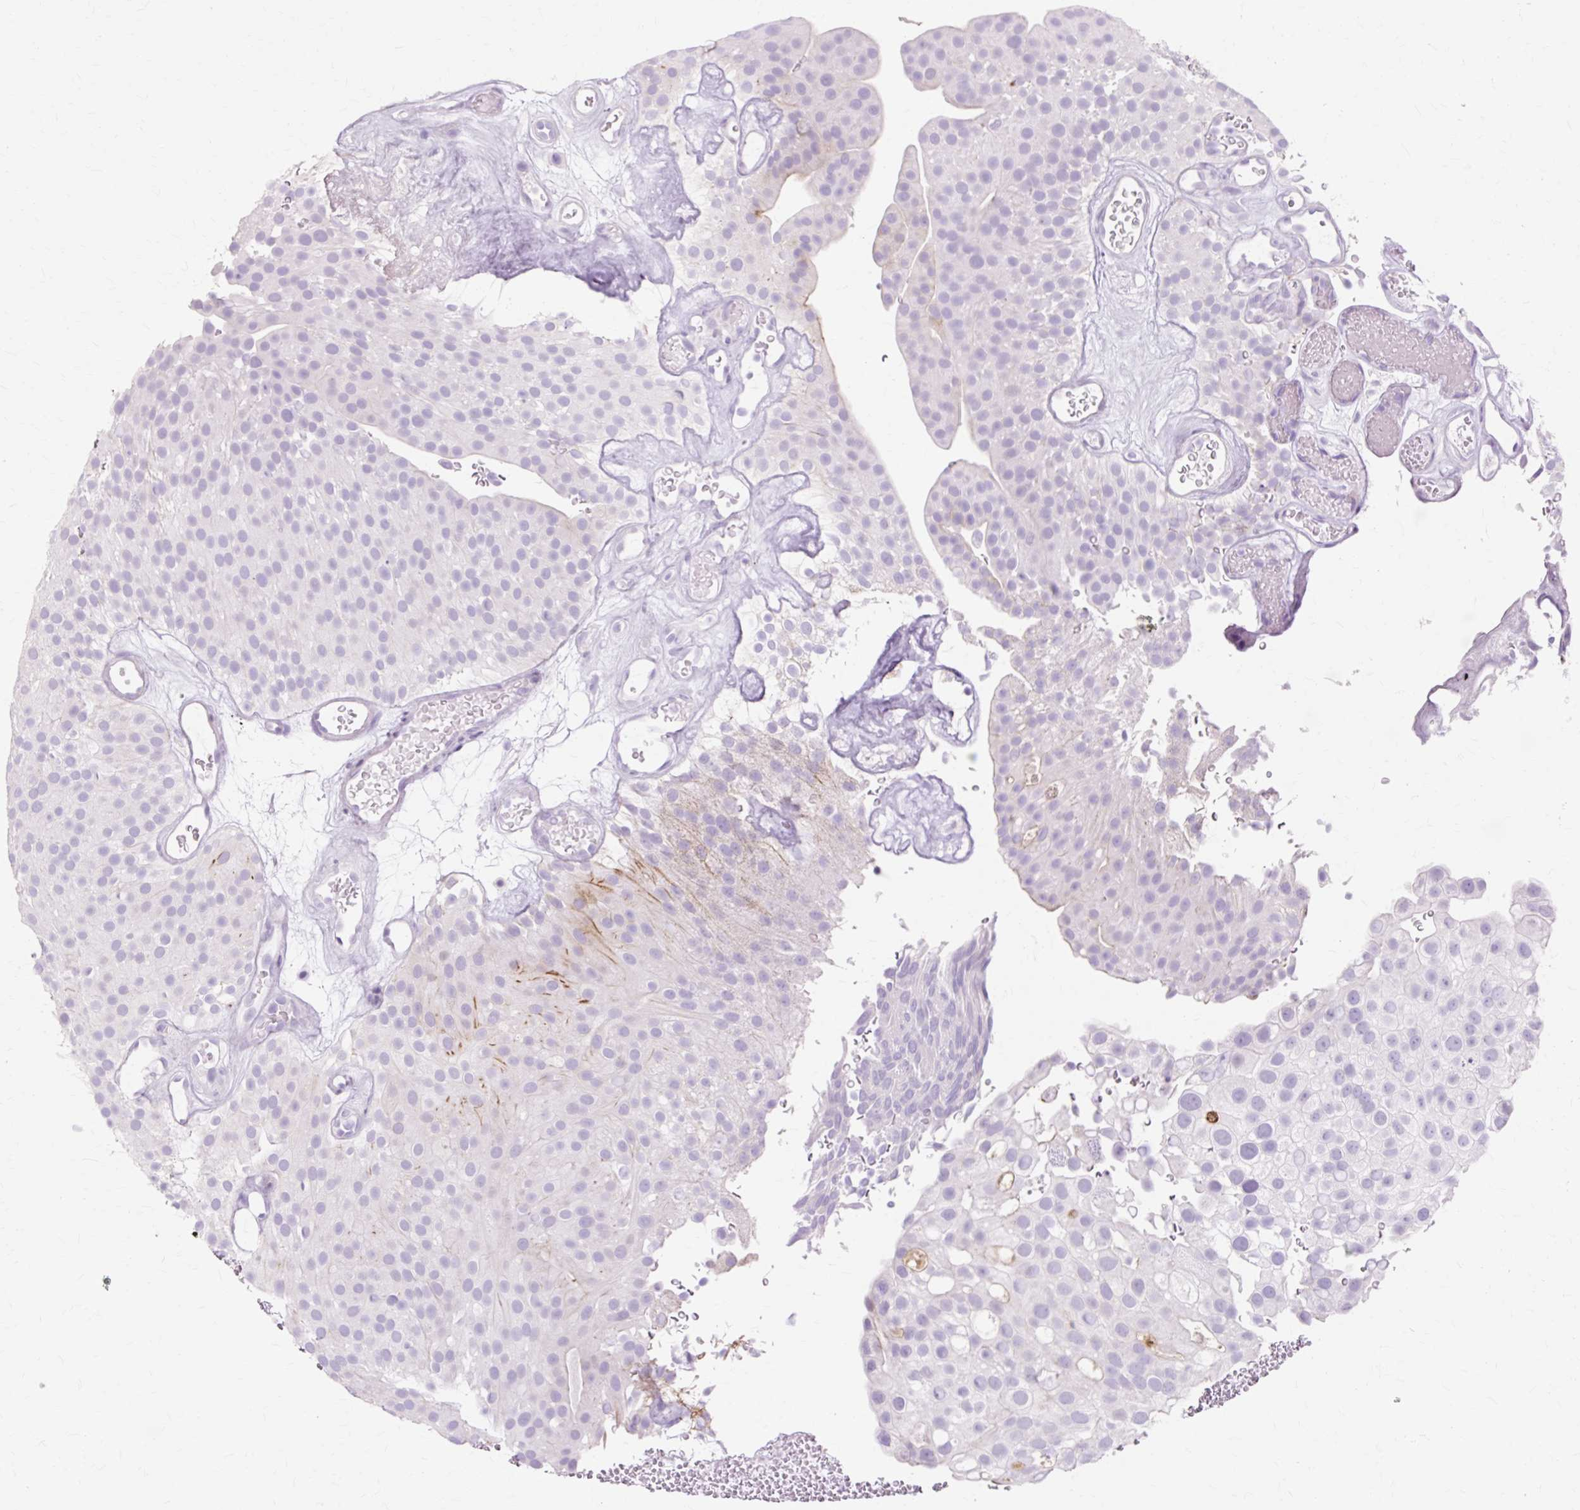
{"staining": {"intensity": "moderate", "quantity": "<25%", "location": "cytoplasmic/membranous"}, "tissue": "urothelial cancer", "cell_type": "Tumor cells", "image_type": "cancer", "snomed": [{"axis": "morphology", "description": "Urothelial carcinoma, Low grade"}, {"axis": "topography", "description": "Urinary bladder"}], "caption": "Urothelial carcinoma (low-grade) stained for a protein exhibits moderate cytoplasmic/membranous positivity in tumor cells.", "gene": "IRX2", "patient": {"sex": "male", "age": 78}}